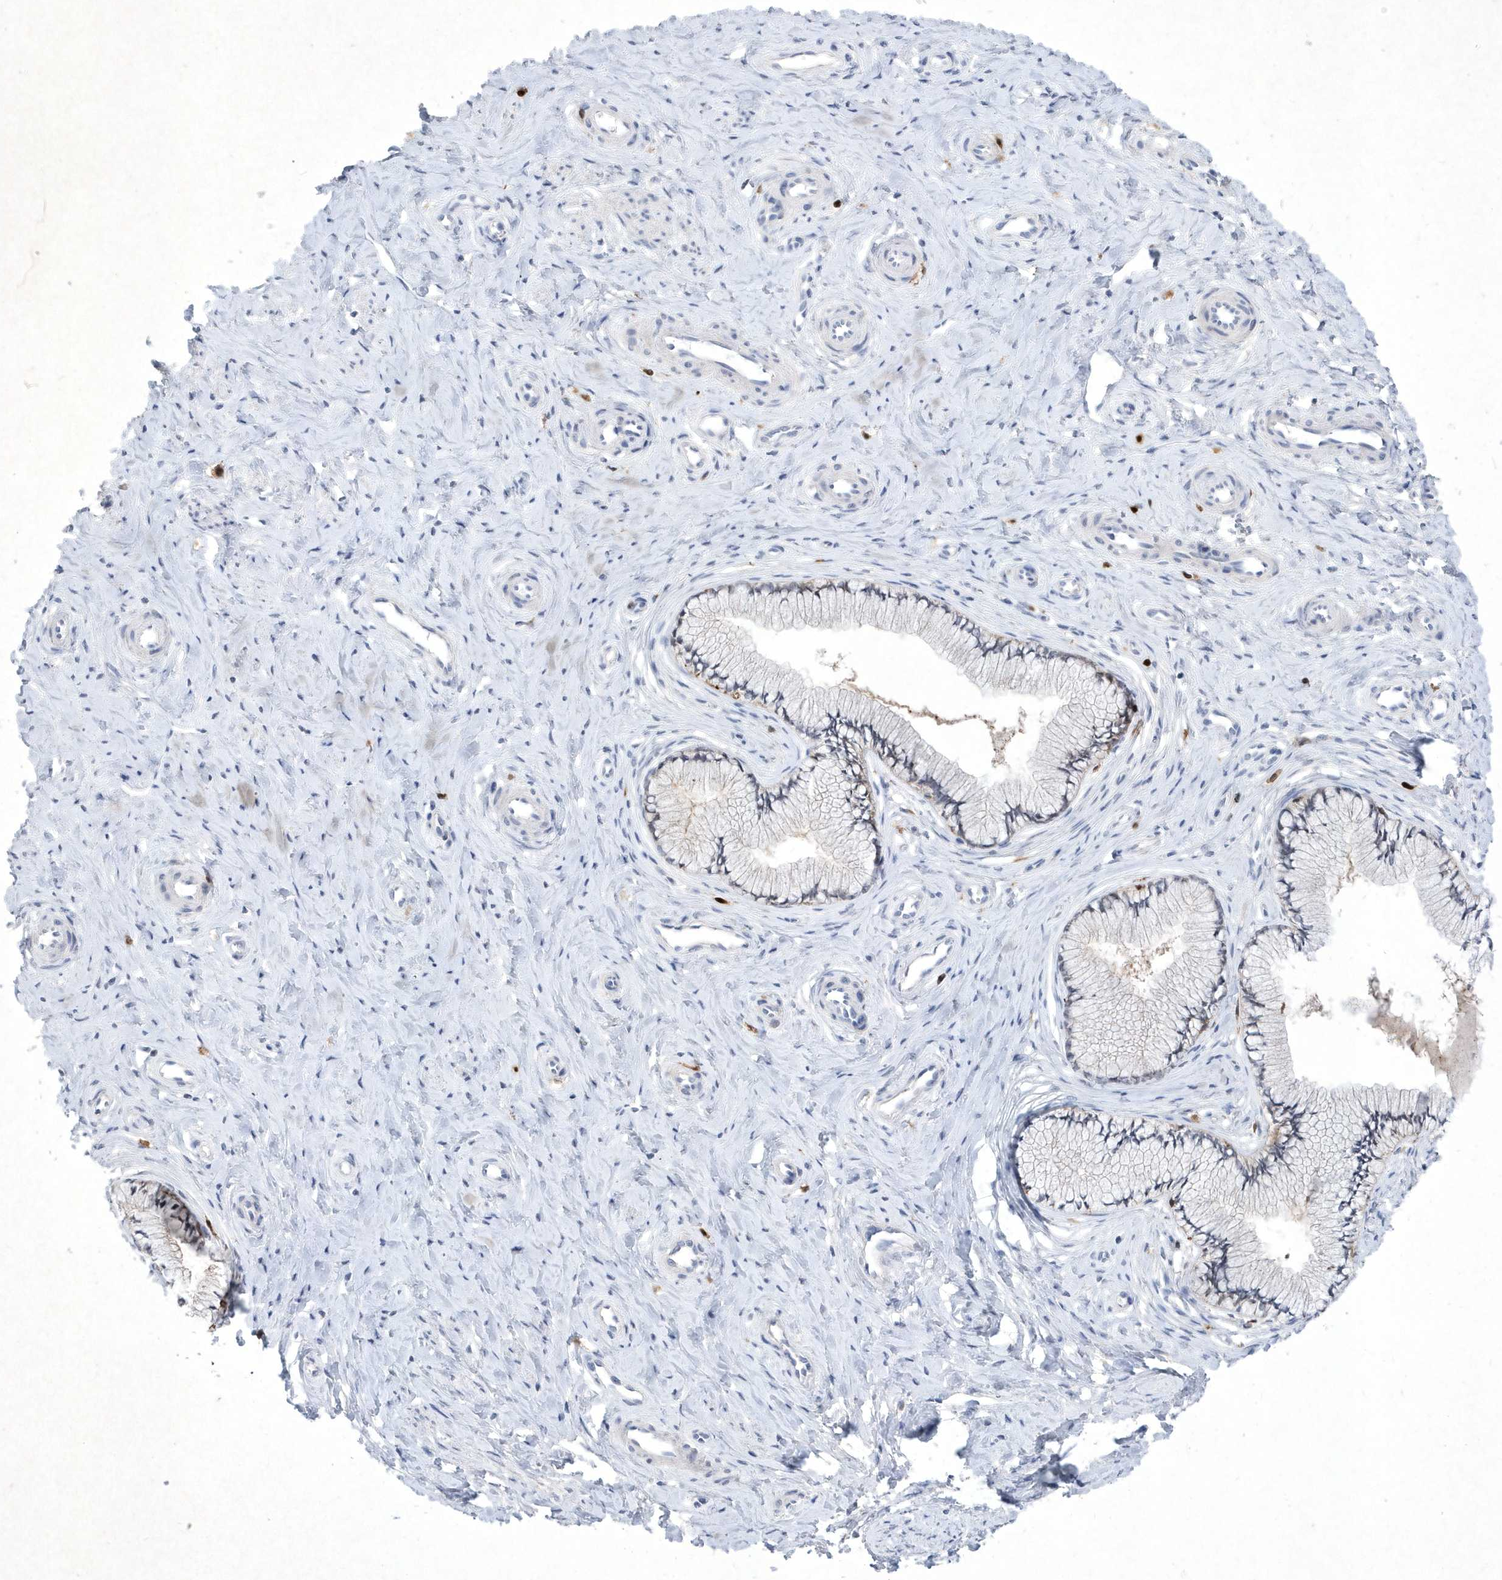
{"staining": {"intensity": "negative", "quantity": "none", "location": "none"}, "tissue": "cervix", "cell_type": "Glandular cells", "image_type": "normal", "snomed": [{"axis": "morphology", "description": "Normal tissue, NOS"}, {"axis": "topography", "description": "Cervix"}], "caption": "Human cervix stained for a protein using immunohistochemistry (IHC) shows no expression in glandular cells.", "gene": "BHLHA15", "patient": {"sex": "female", "age": 36}}